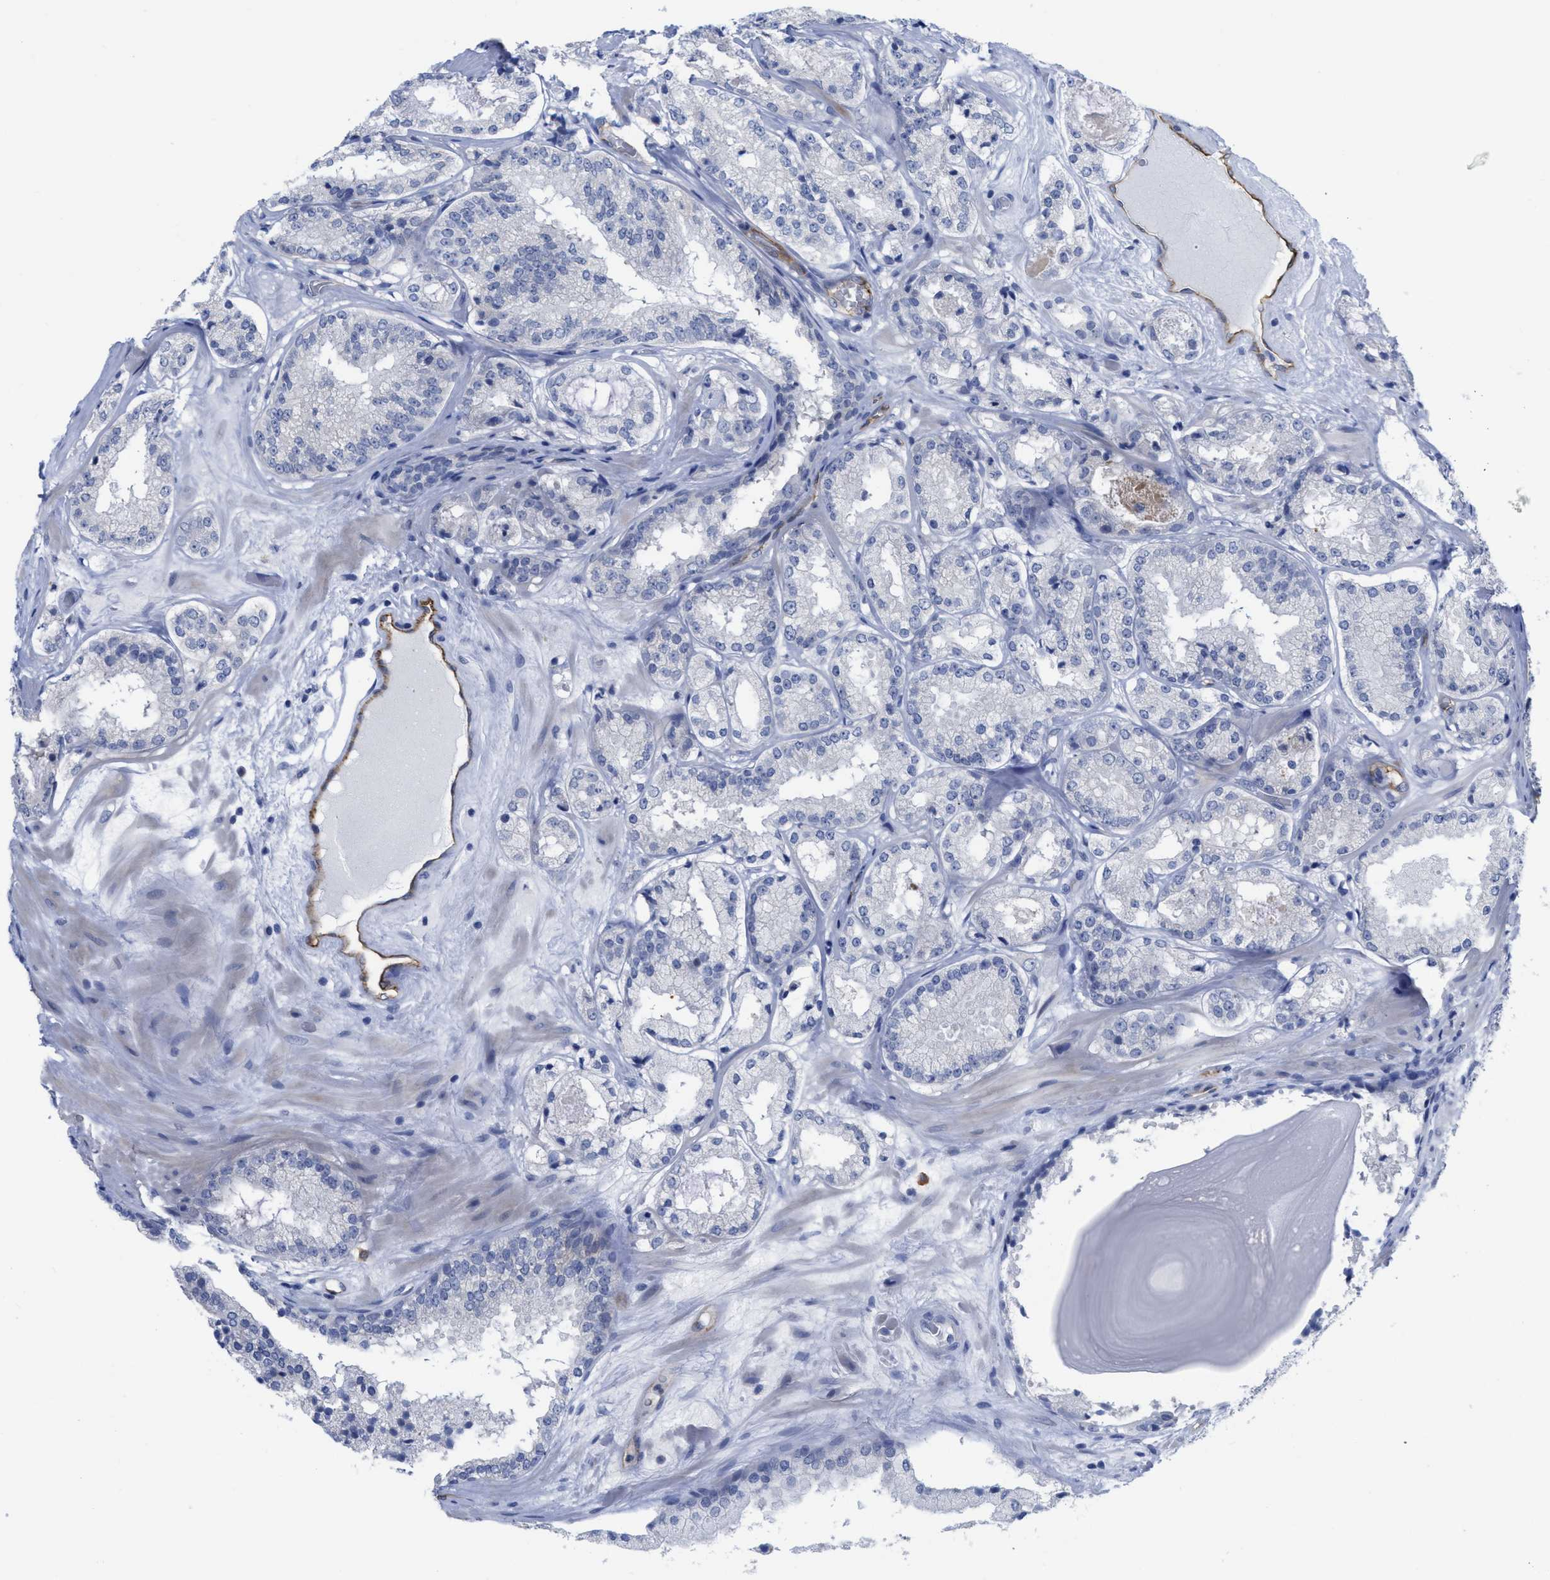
{"staining": {"intensity": "negative", "quantity": "none", "location": "none"}, "tissue": "prostate cancer", "cell_type": "Tumor cells", "image_type": "cancer", "snomed": [{"axis": "morphology", "description": "Adenocarcinoma, High grade"}, {"axis": "topography", "description": "Prostate"}], "caption": "This is an immunohistochemistry micrograph of human high-grade adenocarcinoma (prostate). There is no staining in tumor cells.", "gene": "ACKR1", "patient": {"sex": "male", "age": 65}}